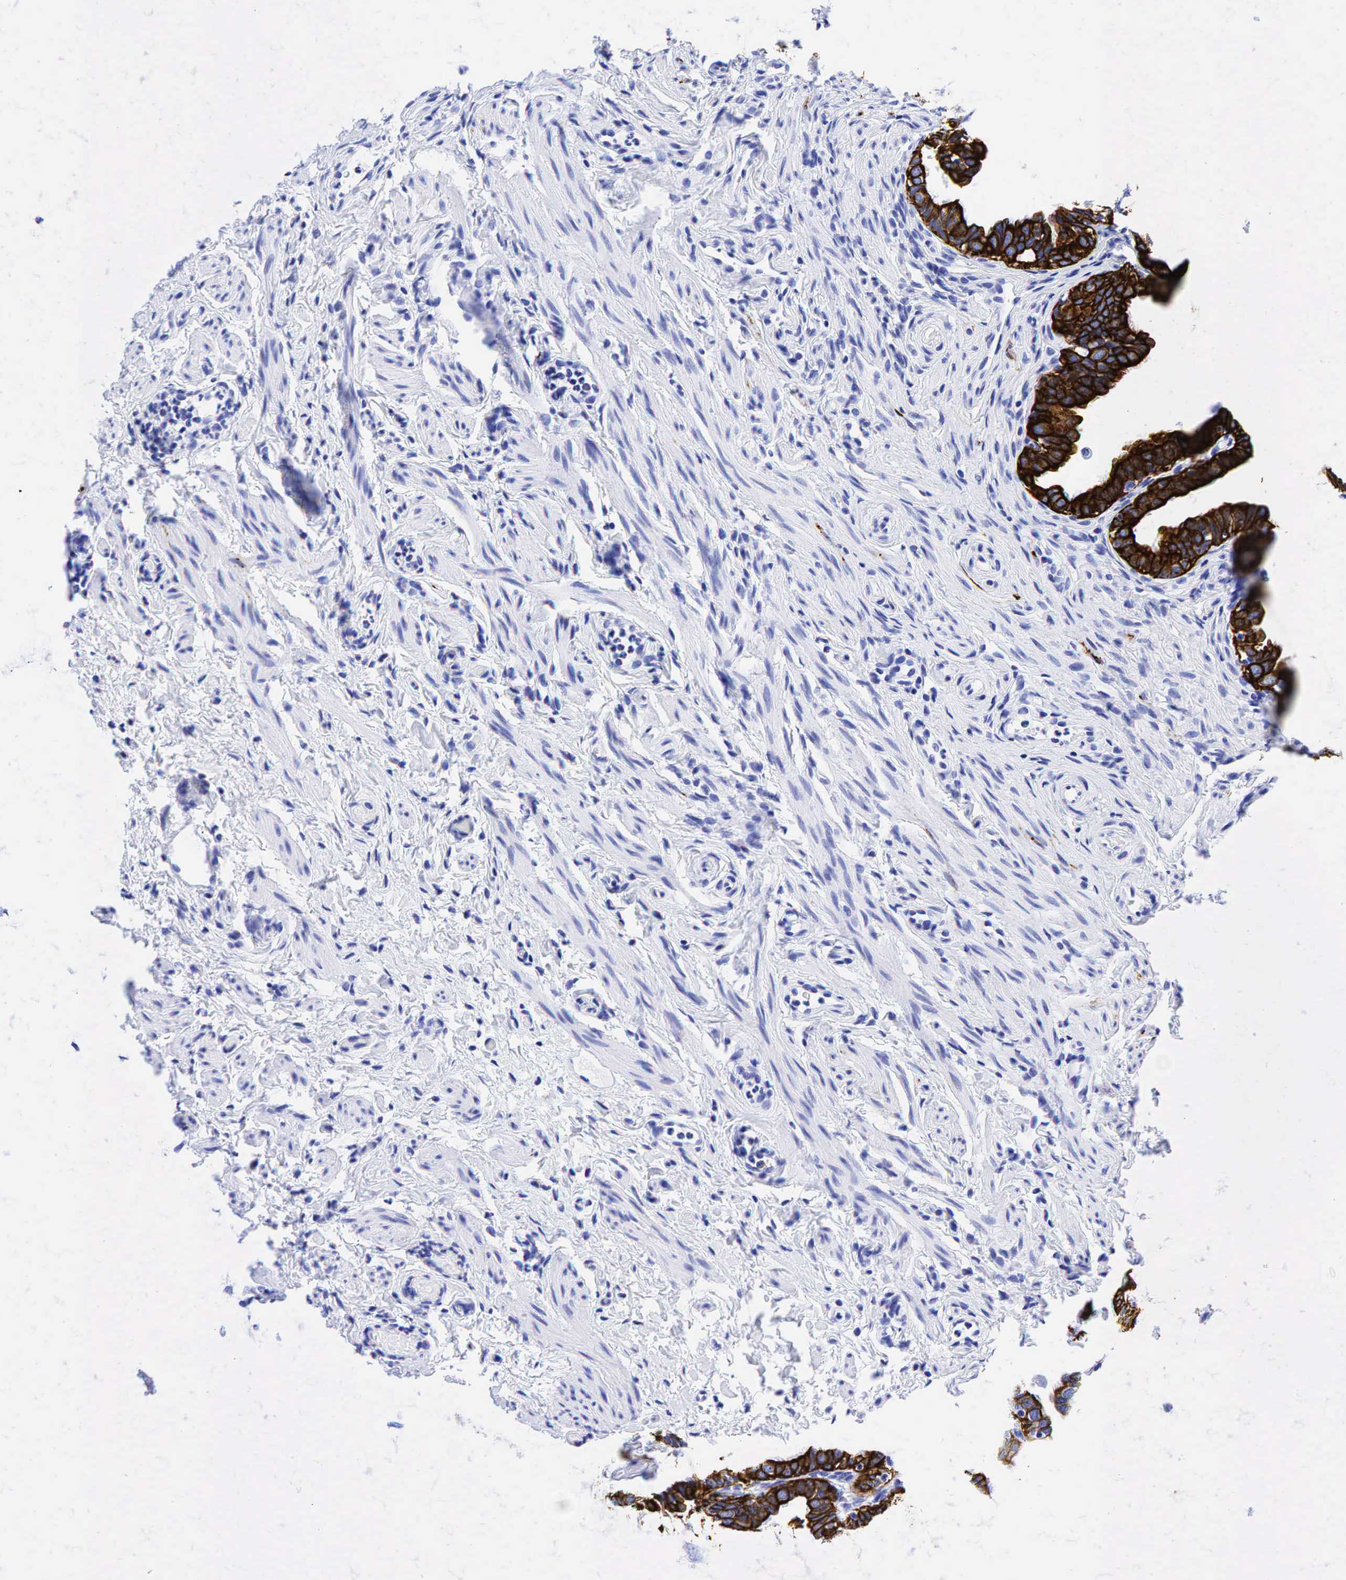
{"staining": {"intensity": "strong", "quantity": ">75%", "location": "cytoplasmic/membranous"}, "tissue": "fallopian tube", "cell_type": "Glandular cells", "image_type": "normal", "snomed": [{"axis": "morphology", "description": "Normal tissue, NOS"}, {"axis": "topography", "description": "Fallopian tube"}], "caption": "High-magnification brightfield microscopy of benign fallopian tube stained with DAB (brown) and counterstained with hematoxylin (blue). glandular cells exhibit strong cytoplasmic/membranous positivity is appreciated in approximately>75% of cells. (IHC, brightfield microscopy, high magnification).", "gene": "KRT19", "patient": {"sex": "female", "age": 41}}